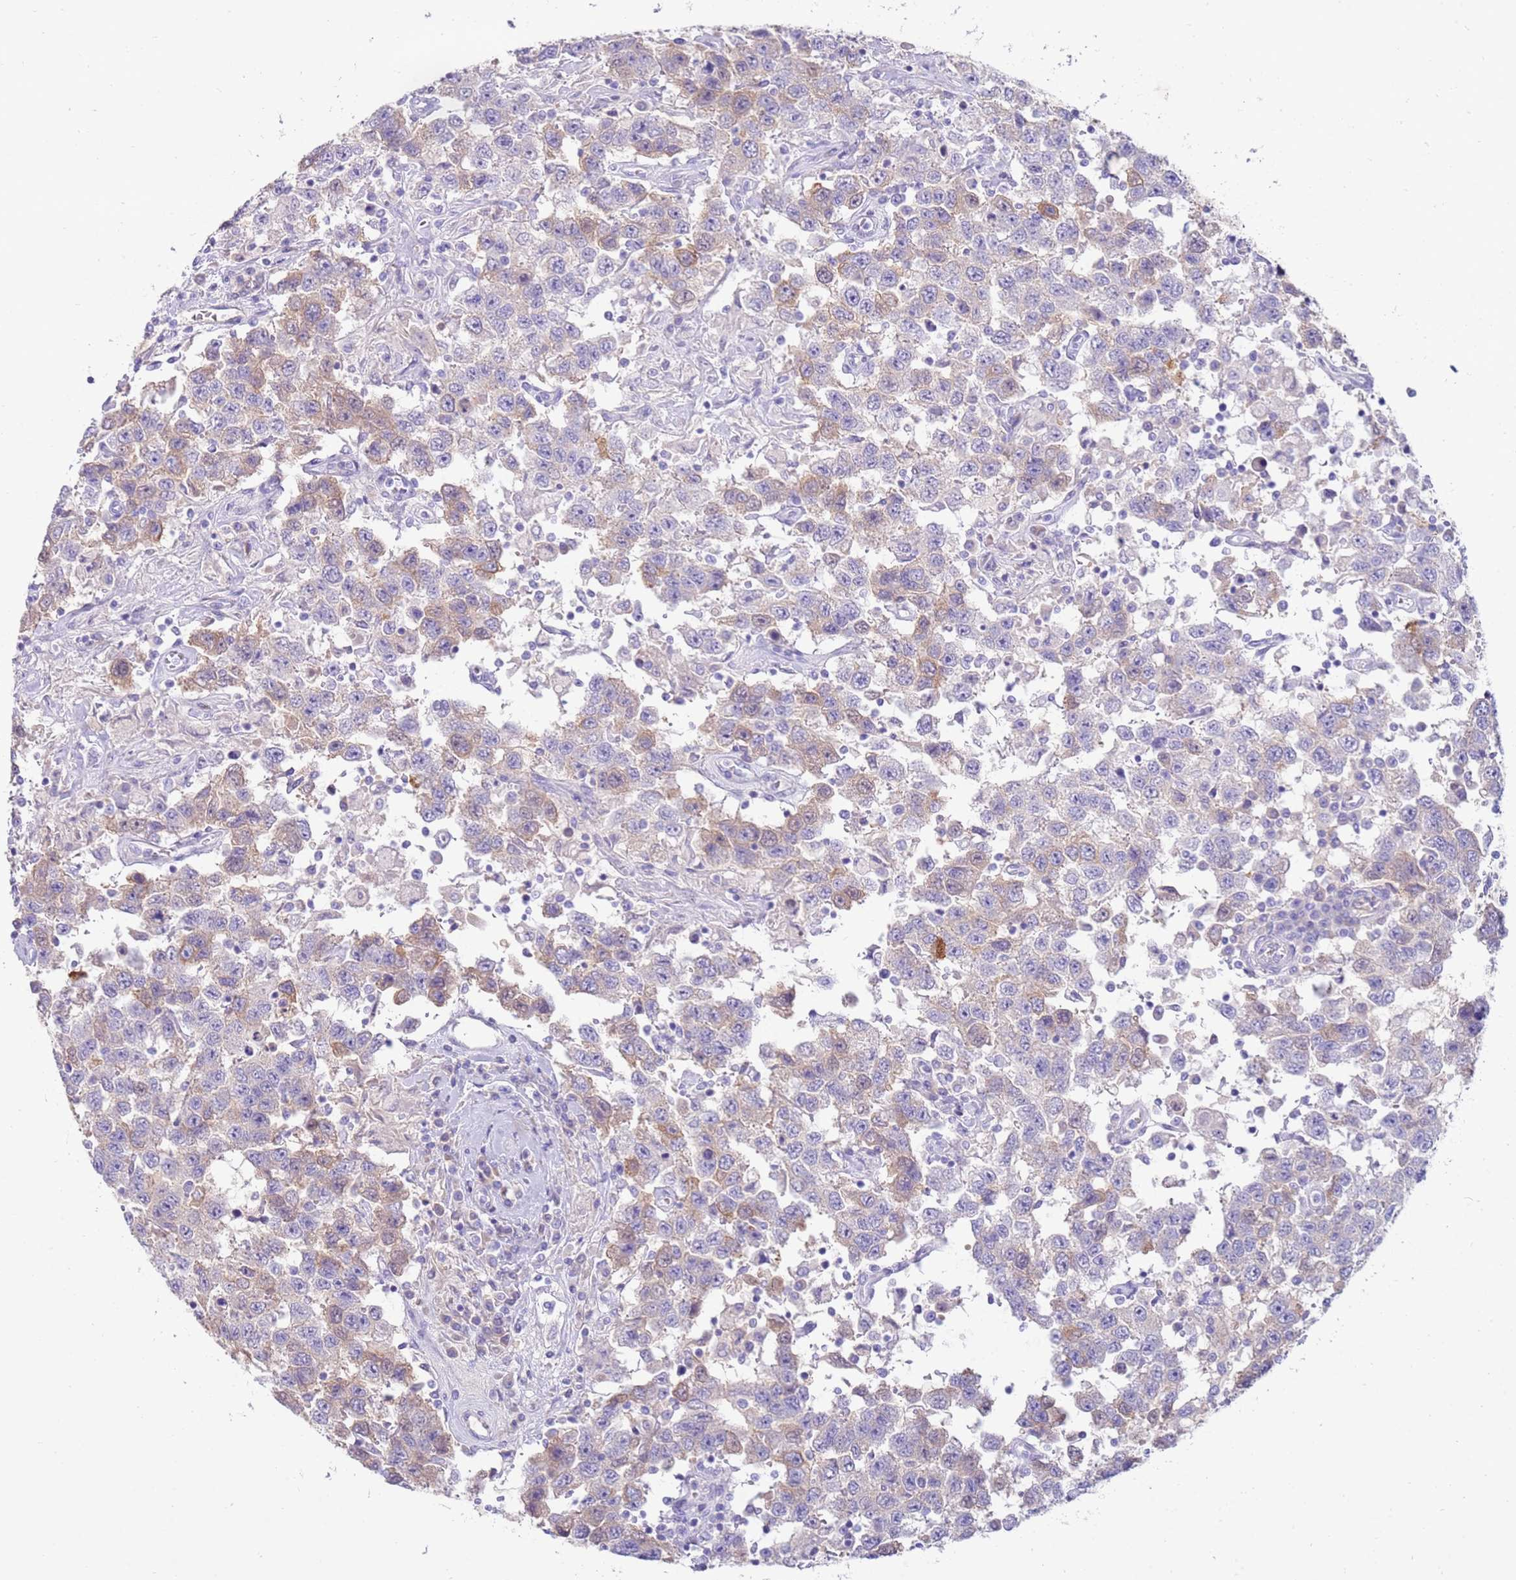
{"staining": {"intensity": "weak", "quantity": "25%-75%", "location": "cytoplasmic/membranous"}, "tissue": "testis cancer", "cell_type": "Tumor cells", "image_type": "cancer", "snomed": [{"axis": "morphology", "description": "Seminoma, NOS"}, {"axis": "topography", "description": "Testis"}], "caption": "About 25%-75% of tumor cells in testis cancer (seminoma) demonstrate weak cytoplasmic/membranous protein positivity as visualized by brown immunohistochemical staining.", "gene": "EVPLL", "patient": {"sex": "male", "age": 41}}